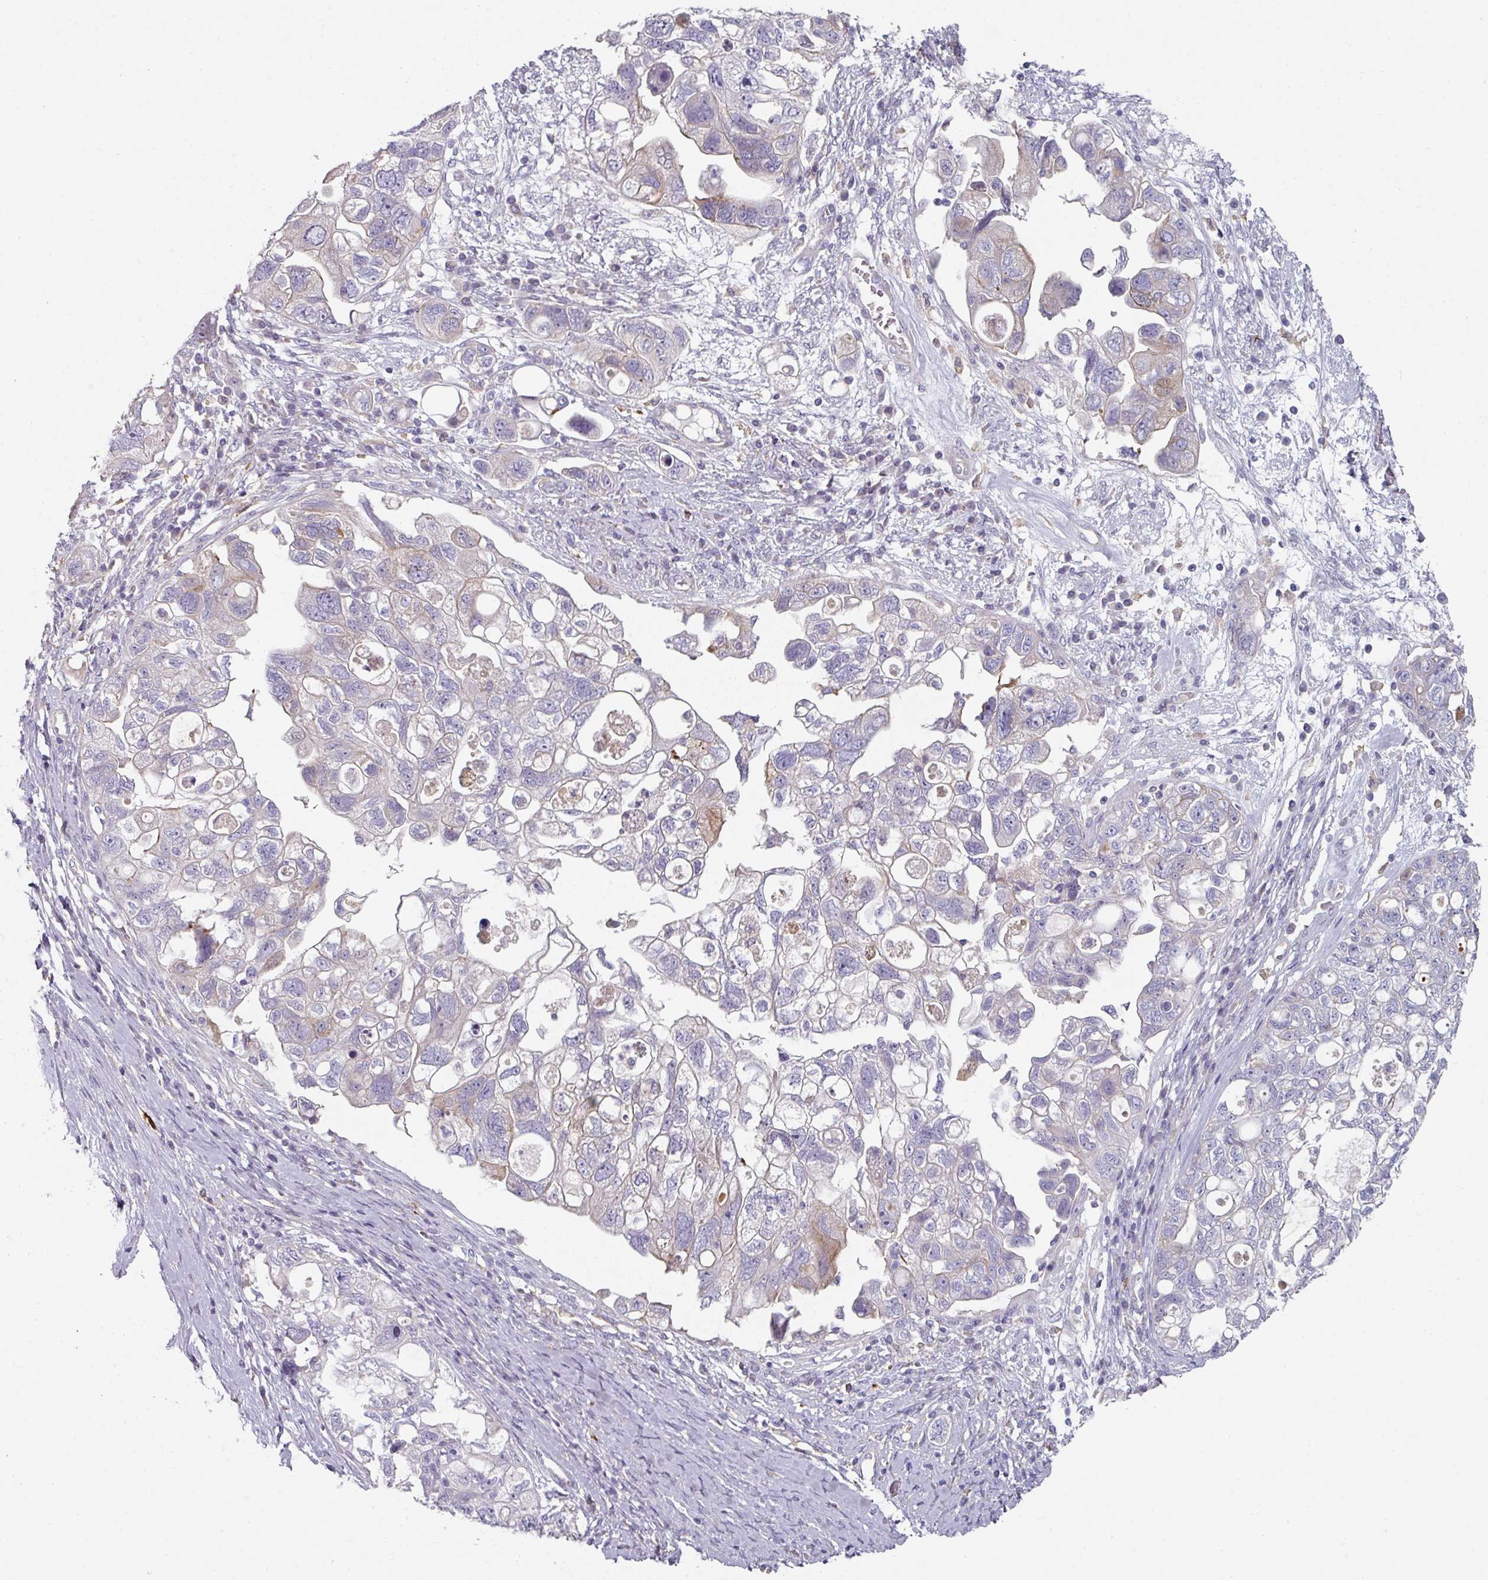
{"staining": {"intensity": "weak", "quantity": "<25%", "location": "cytoplasmic/membranous"}, "tissue": "ovarian cancer", "cell_type": "Tumor cells", "image_type": "cancer", "snomed": [{"axis": "morphology", "description": "Carcinoma, NOS"}, {"axis": "morphology", "description": "Cystadenocarcinoma, serous, NOS"}, {"axis": "topography", "description": "Ovary"}], "caption": "Ovarian cancer stained for a protein using immunohistochemistry (IHC) displays no staining tumor cells.", "gene": "WSB2", "patient": {"sex": "female", "age": 69}}